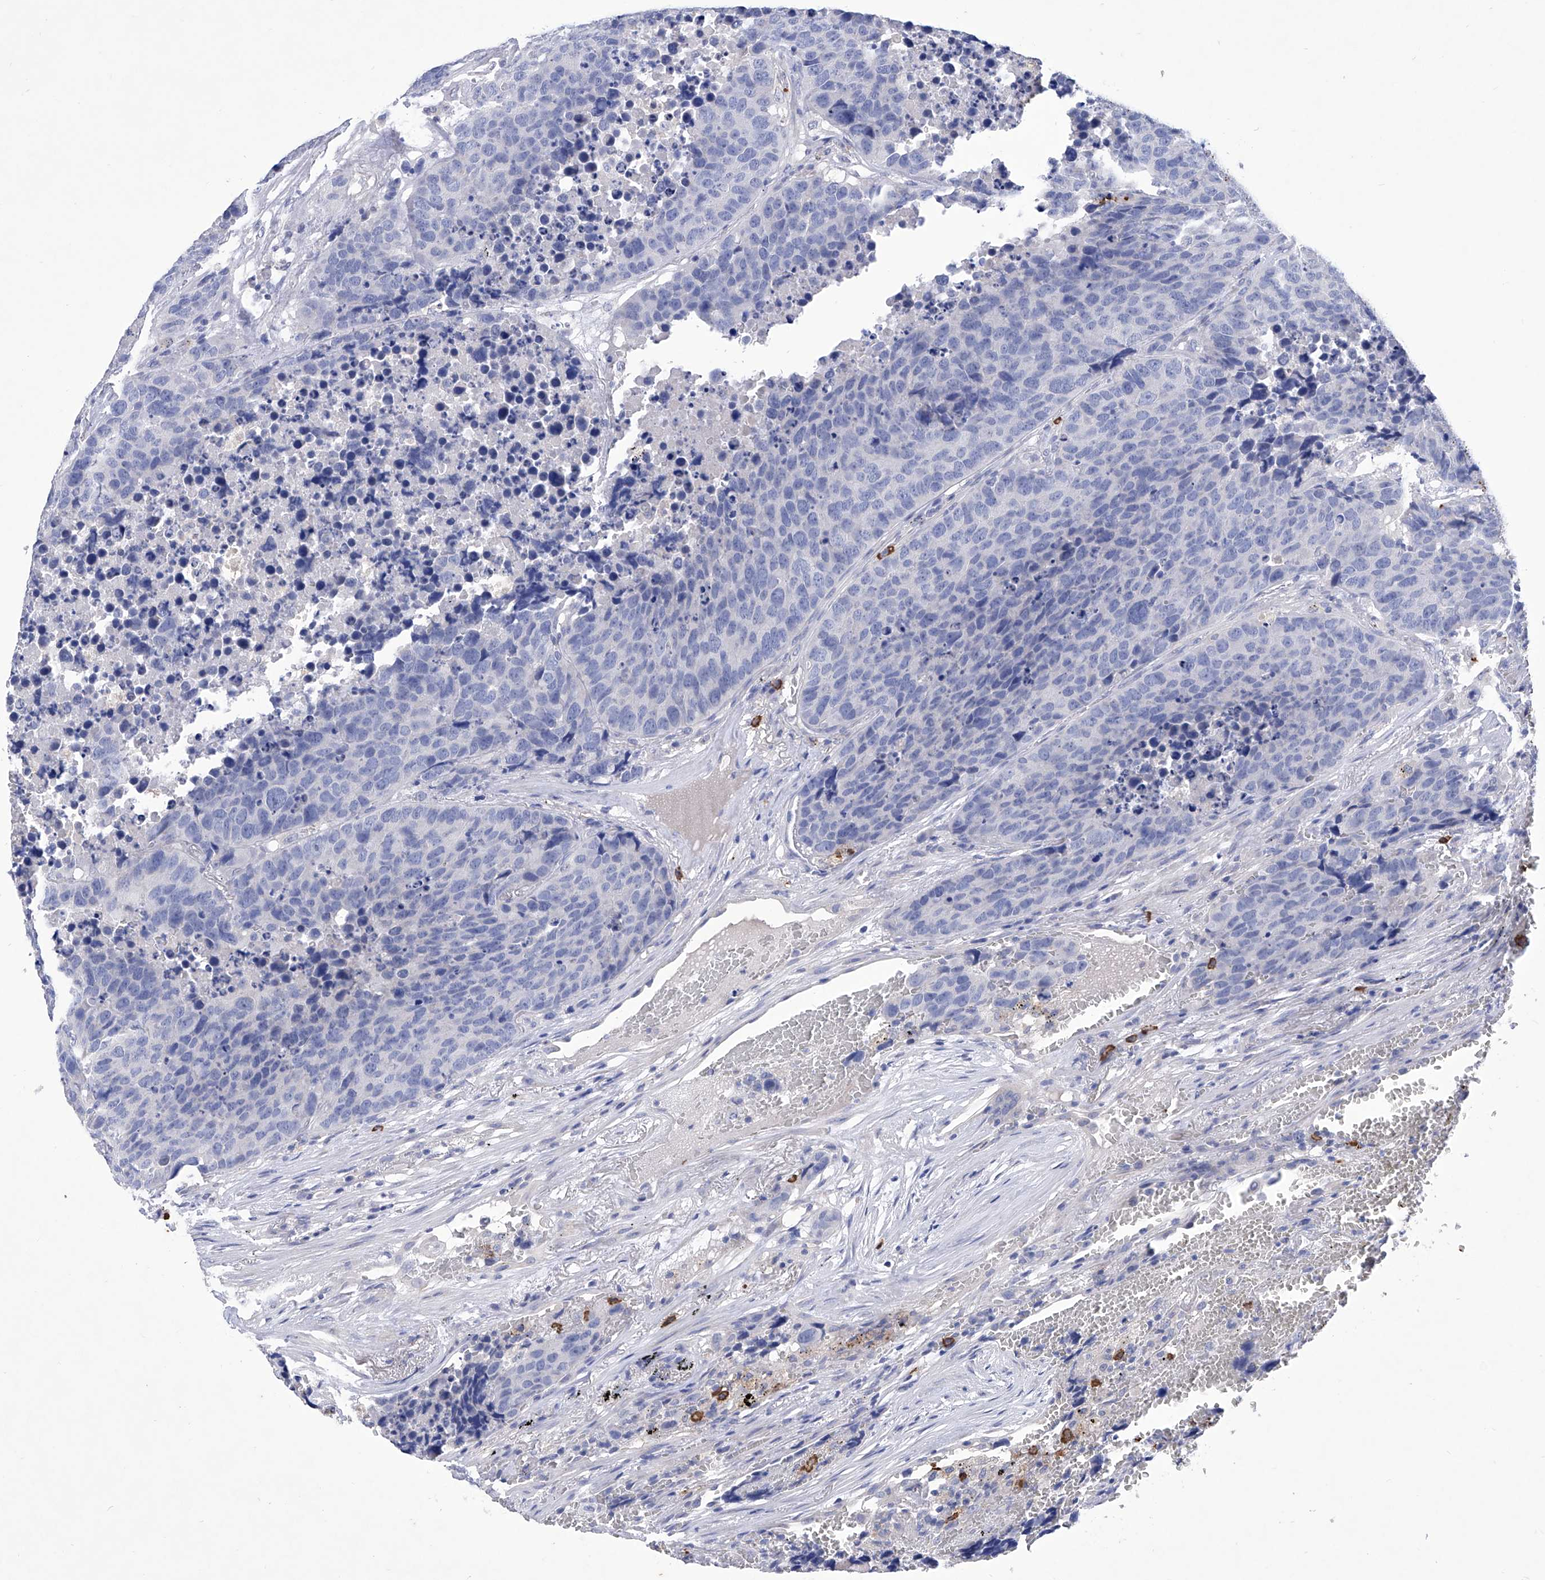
{"staining": {"intensity": "negative", "quantity": "none", "location": "none"}, "tissue": "carcinoid", "cell_type": "Tumor cells", "image_type": "cancer", "snomed": [{"axis": "morphology", "description": "Carcinoid, malignant, NOS"}, {"axis": "topography", "description": "Lung"}], "caption": "A photomicrograph of malignant carcinoid stained for a protein reveals no brown staining in tumor cells.", "gene": "IFNL2", "patient": {"sex": "male", "age": 60}}